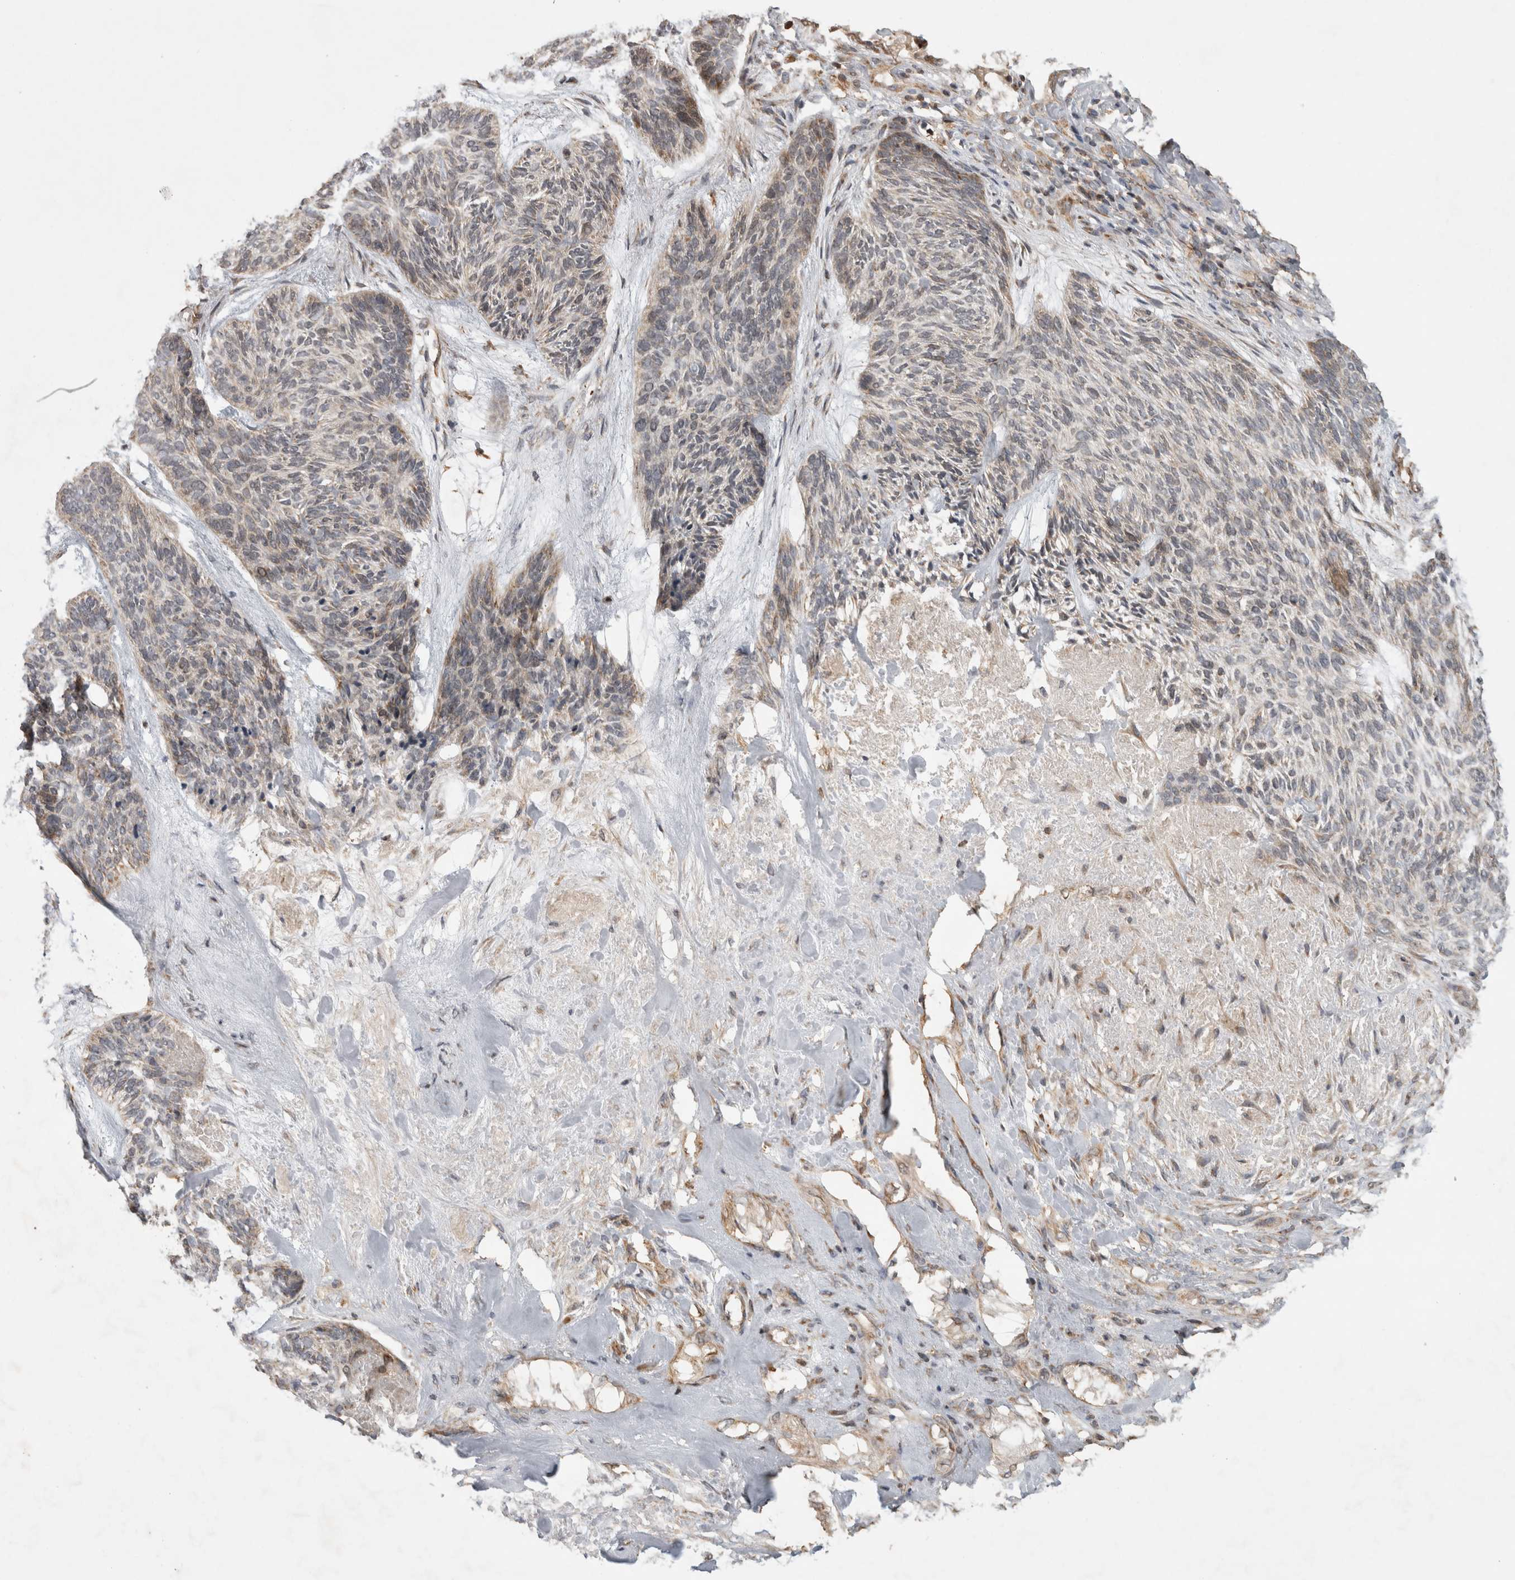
{"staining": {"intensity": "weak", "quantity": "<25%", "location": "cytoplasmic/membranous"}, "tissue": "skin cancer", "cell_type": "Tumor cells", "image_type": "cancer", "snomed": [{"axis": "morphology", "description": "Basal cell carcinoma"}, {"axis": "topography", "description": "Skin"}], "caption": "Tumor cells are negative for protein expression in human skin cancer. The staining was performed using DAB to visualize the protein expression in brown, while the nuclei were stained in blue with hematoxylin (Magnification: 20x).", "gene": "KCNIP1", "patient": {"sex": "male", "age": 55}}